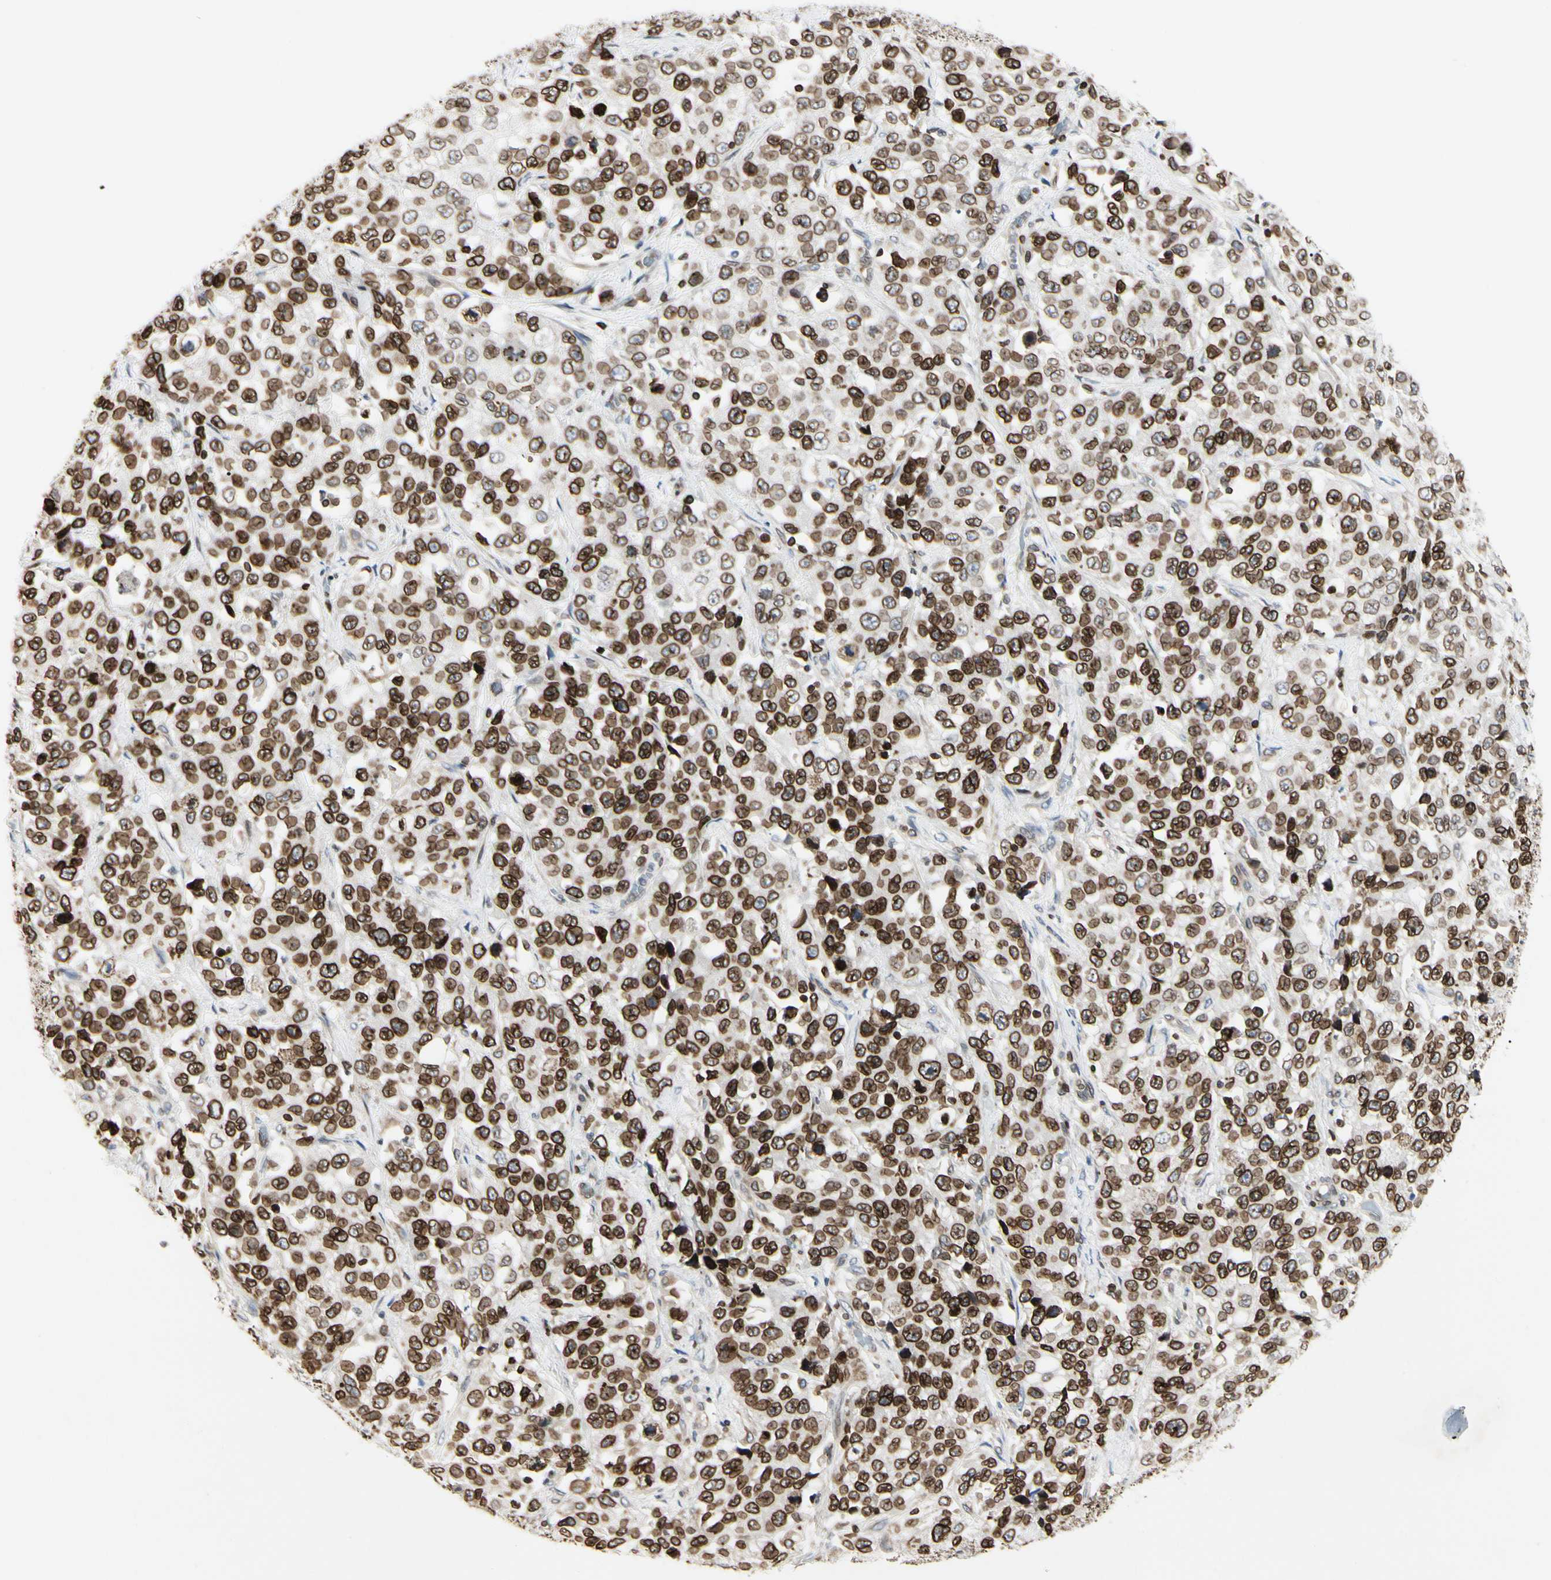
{"staining": {"intensity": "strong", "quantity": ">75%", "location": "cytoplasmic/membranous,nuclear"}, "tissue": "stomach cancer", "cell_type": "Tumor cells", "image_type": "cancer", "snomed": [{"axis": "morphology", "description": "Normal tissue, NOS"}, {"axis": "morphology", "description": "Adenocarcinoma, NOS"}, {"axis": "topography", "description": "Stomach"}], "caption": "Protein expression analysis of human stomach adenocarcinoma reveals strong cytoplasmic/membranous and nuclear expression in approximately >75% of tumor cells. (DAB (3,3'-diaminobenzidine) IHC, brown staining for protein, blue staining for nuclei).", "gene": "TMPO", "patient": {"sex": "male", "age": 48}}